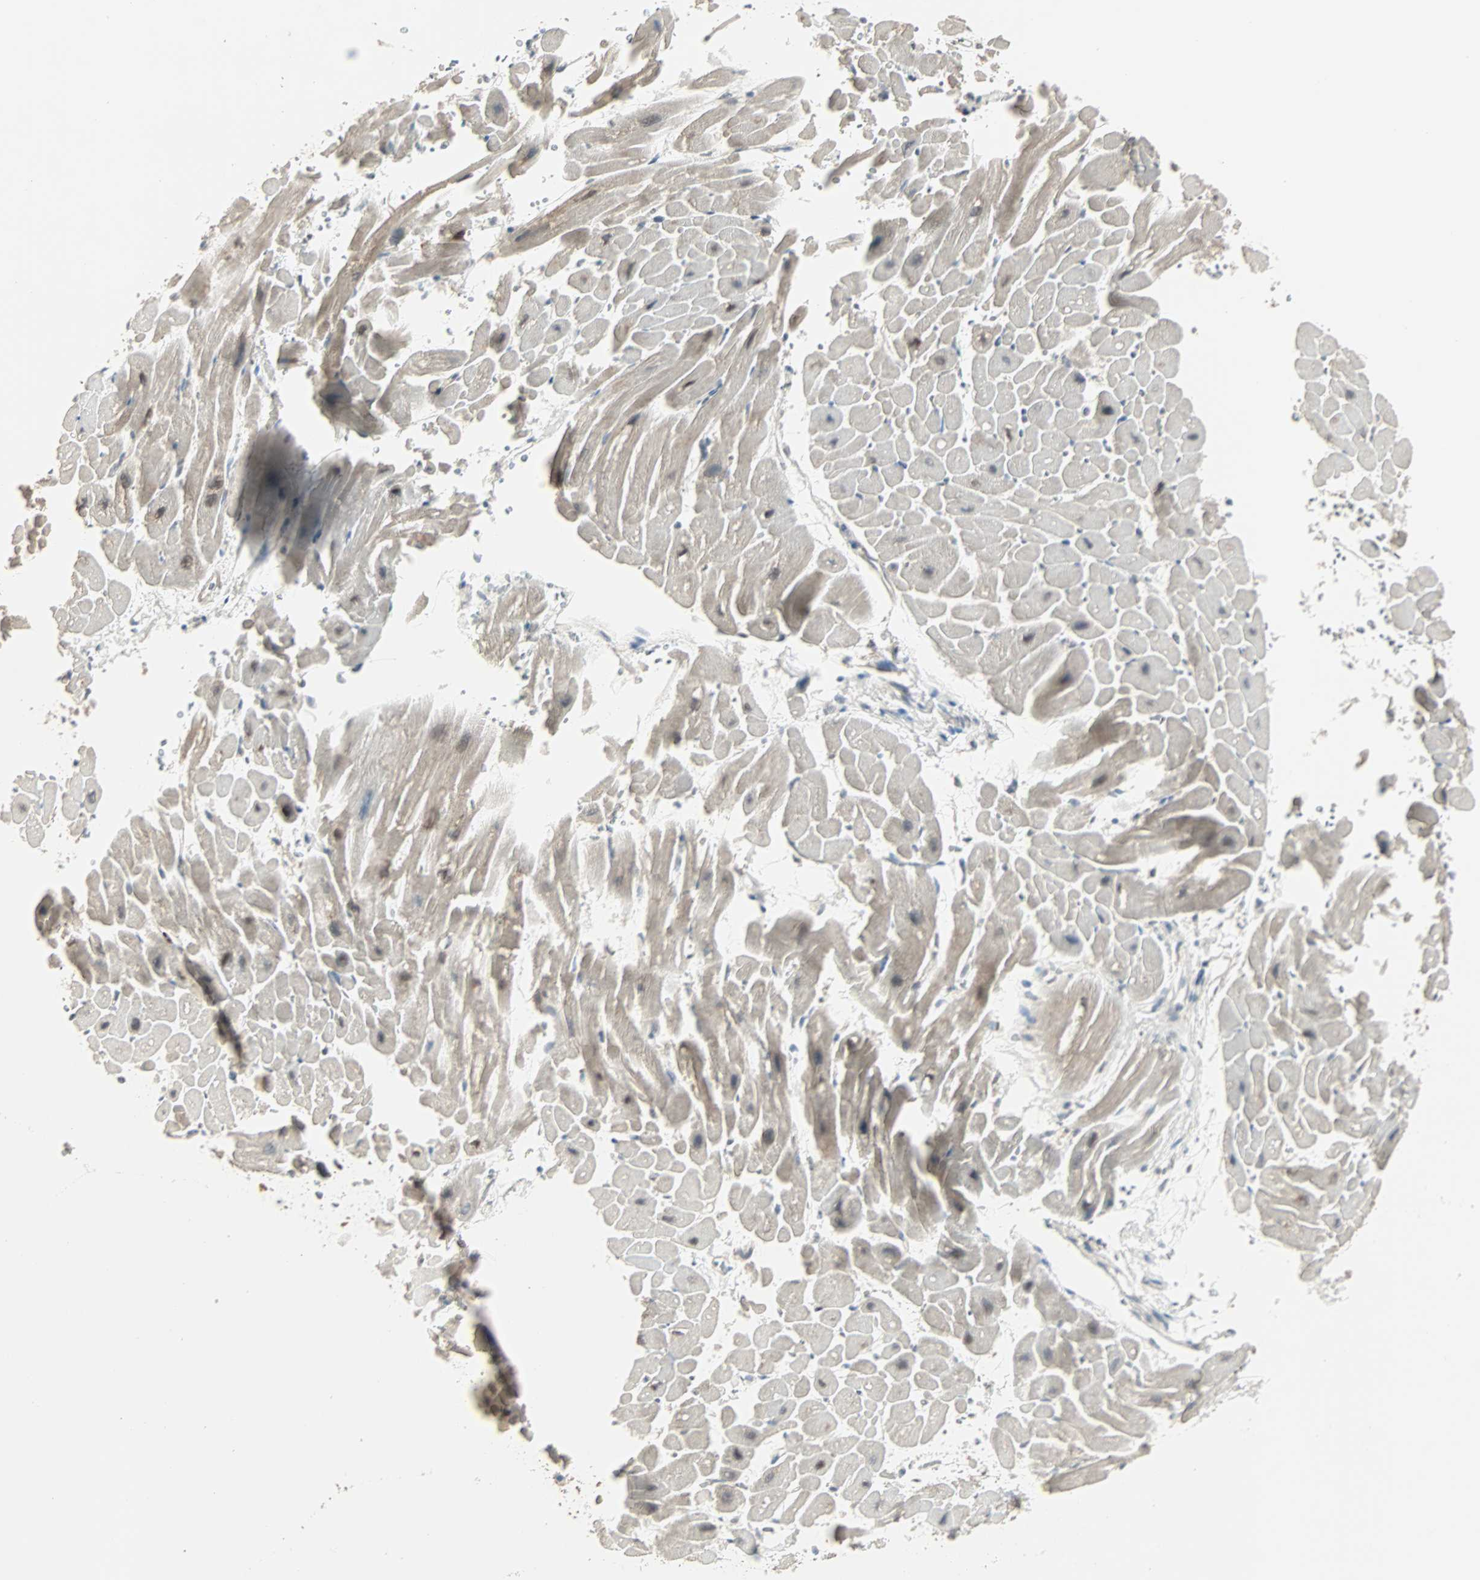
{"staining": {"intensity": "weak", "quantity": ">75%", "location": "cytoplasmic/membranous"}, "tissue": "heart muscle", "cell_type": "Cardiomyocytes", "image_type": "normal", "snomed": [{"axis": "morphology", "description": "Normal tissue, NOS"}, {"axis": "topography", "description": "Heart"}], "caption": "The micrograph shows a brown stain indicating the presence of a protein in the cytoplasmic/membranous of cardiomyocytes in heart muscle.", "gene": "KDM4A", "patient": {"sex": "male", "age": 45}}